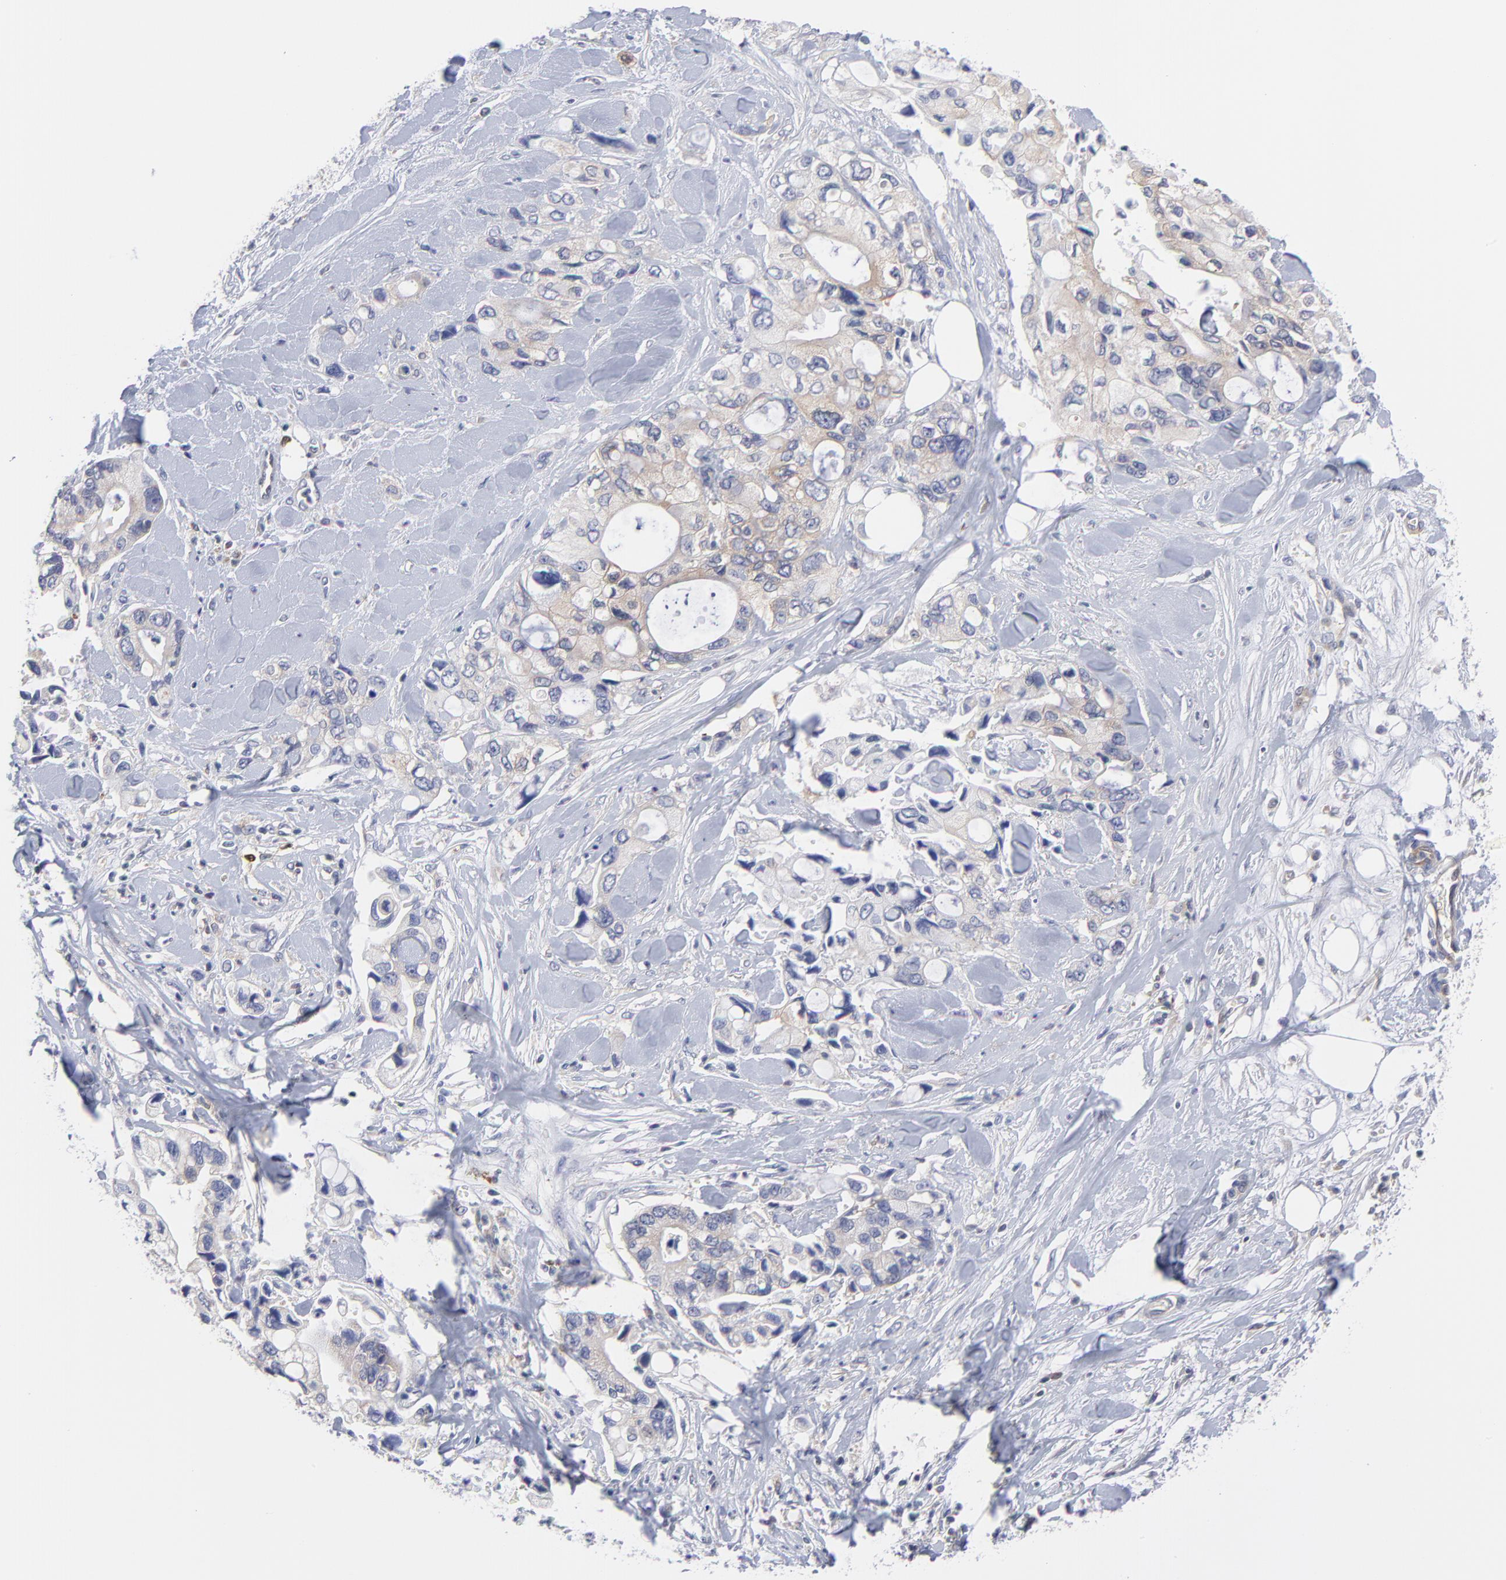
{"staining": {"intensity": "negative", "quantity": "none", "location": "none"}, "tissue": "pancreatic cancer", "cell_type": "Tumor cells", "image_type": "cancer", "snomed": [{"axis": "morphology", "description": "Adenocarcinoma, NOS"}, {"axis": "topography", "description": "Pancreas"}], "caption": "A high-resolution micrograph shows IHC staining of pancreatic cancer (adenocarcinoma), which demonstrates no significant expression in tumor cells.", "gene": "NFKBIA", "patient": {"sex": "male", "age": 70}}